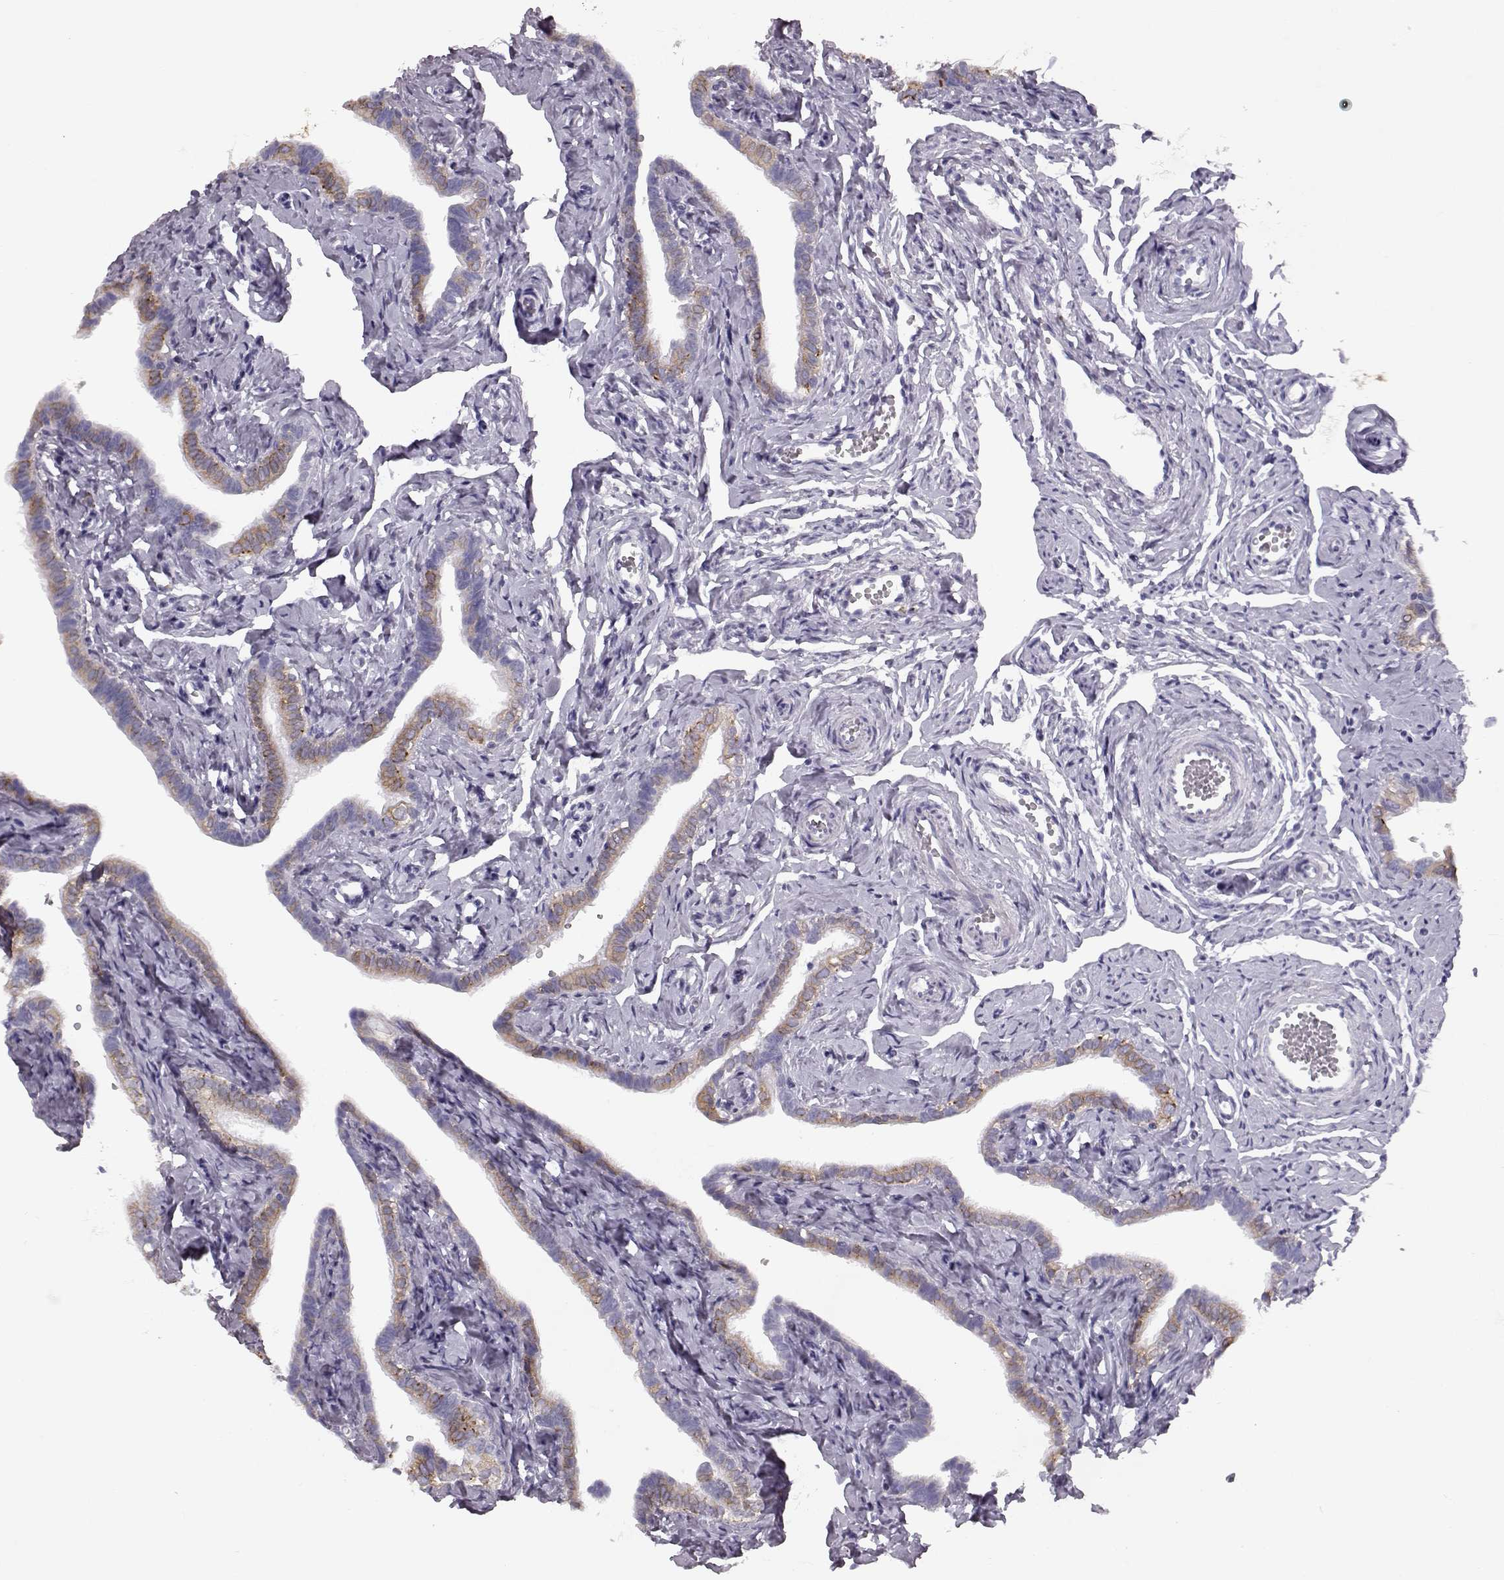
{"staining": {"intensity": "moderate", "quantity": "25%-75%", "location": "cytoplasmic/membranous"}, "tissue": "fallopian tube", "cell_type": "Glandular cells", "image_type": "normal", "snomed": [{"axis": "morphology", "description": "Normal tissue, NOS"}, {"axis": "topography", "description": "Fallopian tube"}], "caption": "Immunohistochemical staining of benign fallopian tube shows medium levels of moderate cytoplasmic/membranous positivity in approximately 25%-75% of glandular cells.", "gene": "ELOVL5", "patient": {"sex": "female", "age": 41}}